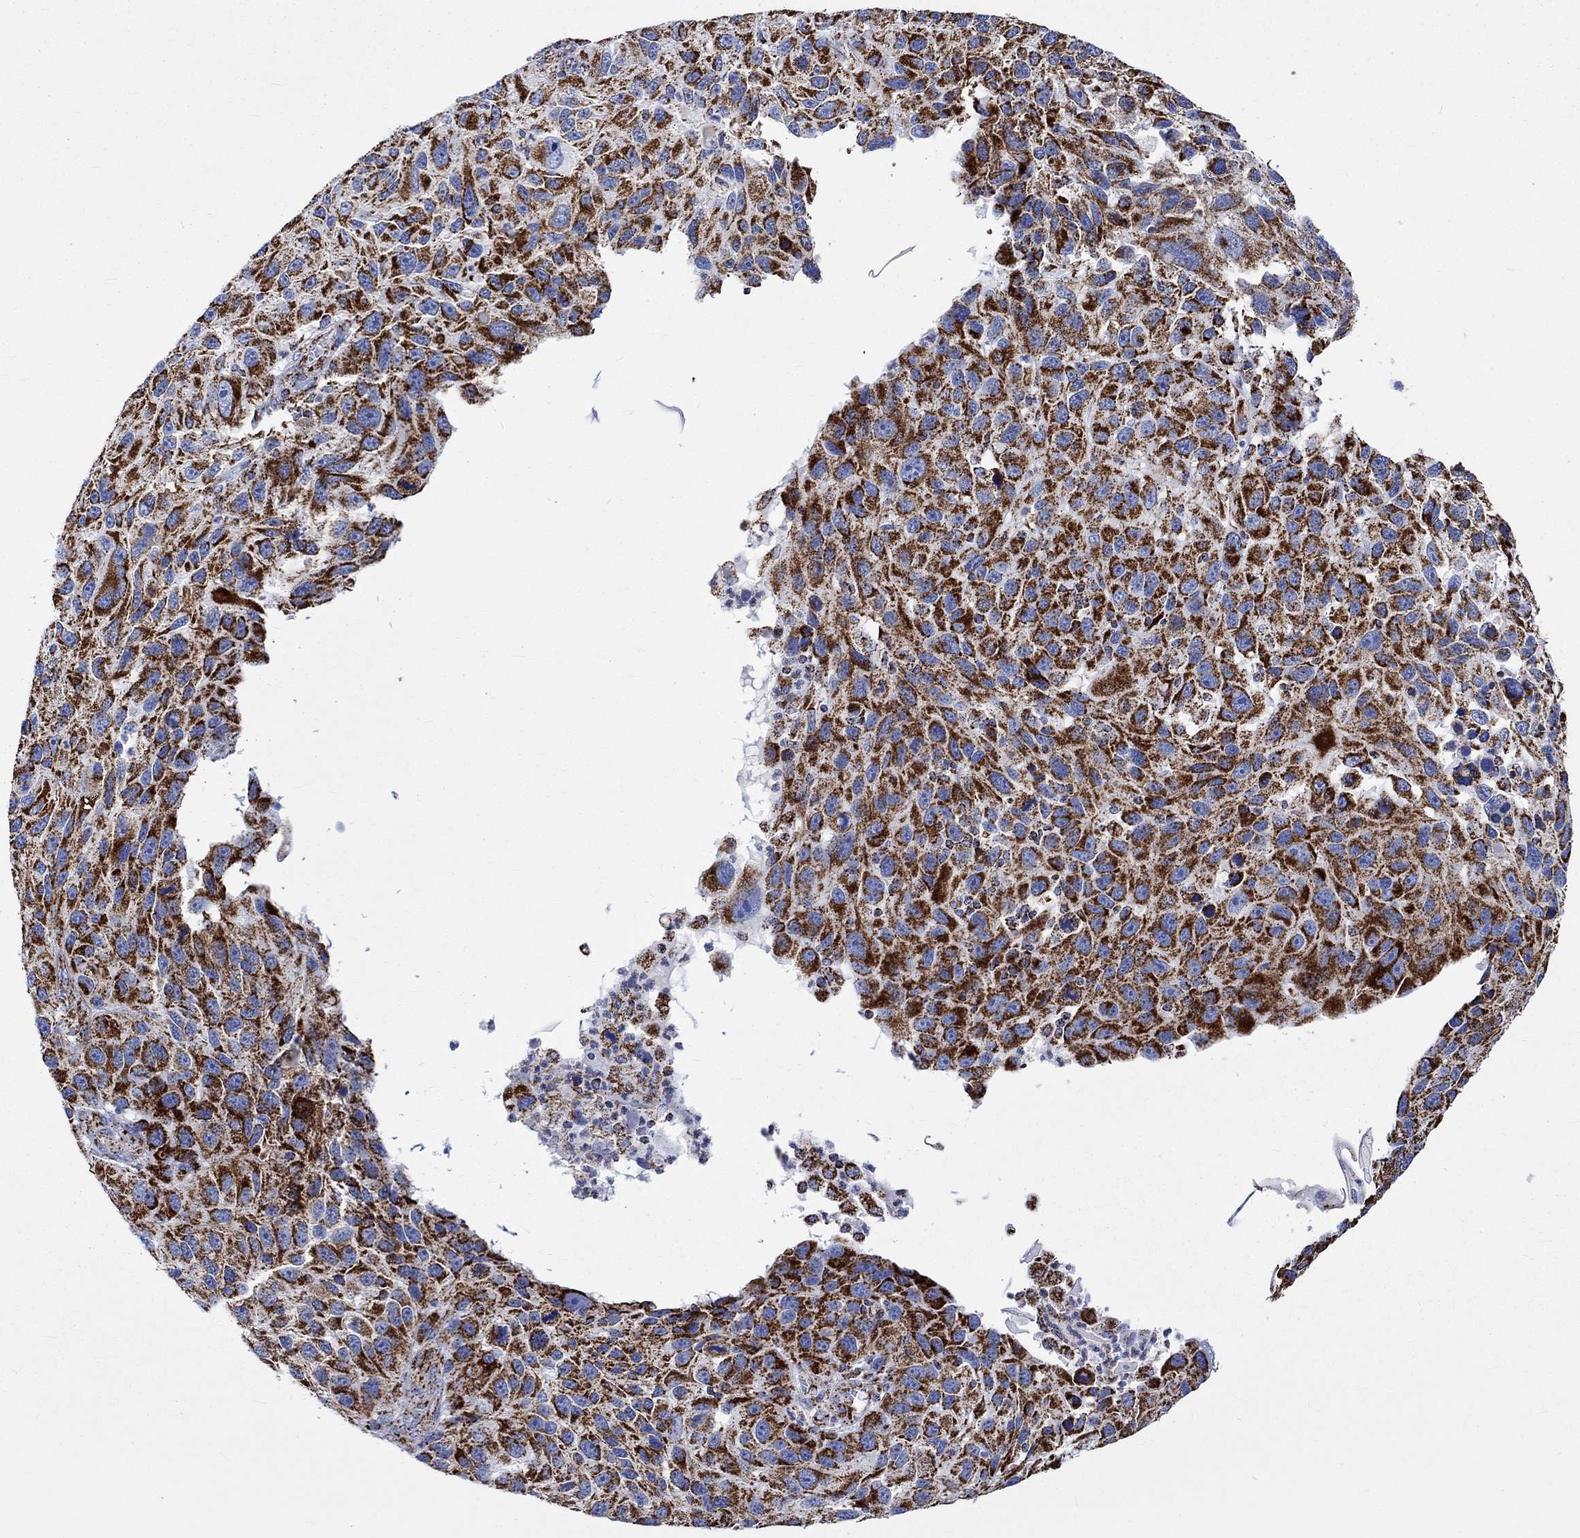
{"staining": {"intensity": "strong", "quantity": ">75%", "location": "cytoplasmic/membranous"}, "tissue": "melanoma", "cell_type": "Tumor cells", "image_type": "cancer", "snomed": [{"axis": "morphology", "description": "Malignant melanoma, NOS"}, {"axis": "topography", "description": "Skin"}], "caption": "IHC histopathology image of human melanoma stained for a protein (brown), which displays high levels of strong cytoplasmic/membranous positivity in approximately >75% of tumor cells.", "gene": "RCE1", "patient": {"sex": "male", "age": 53}}